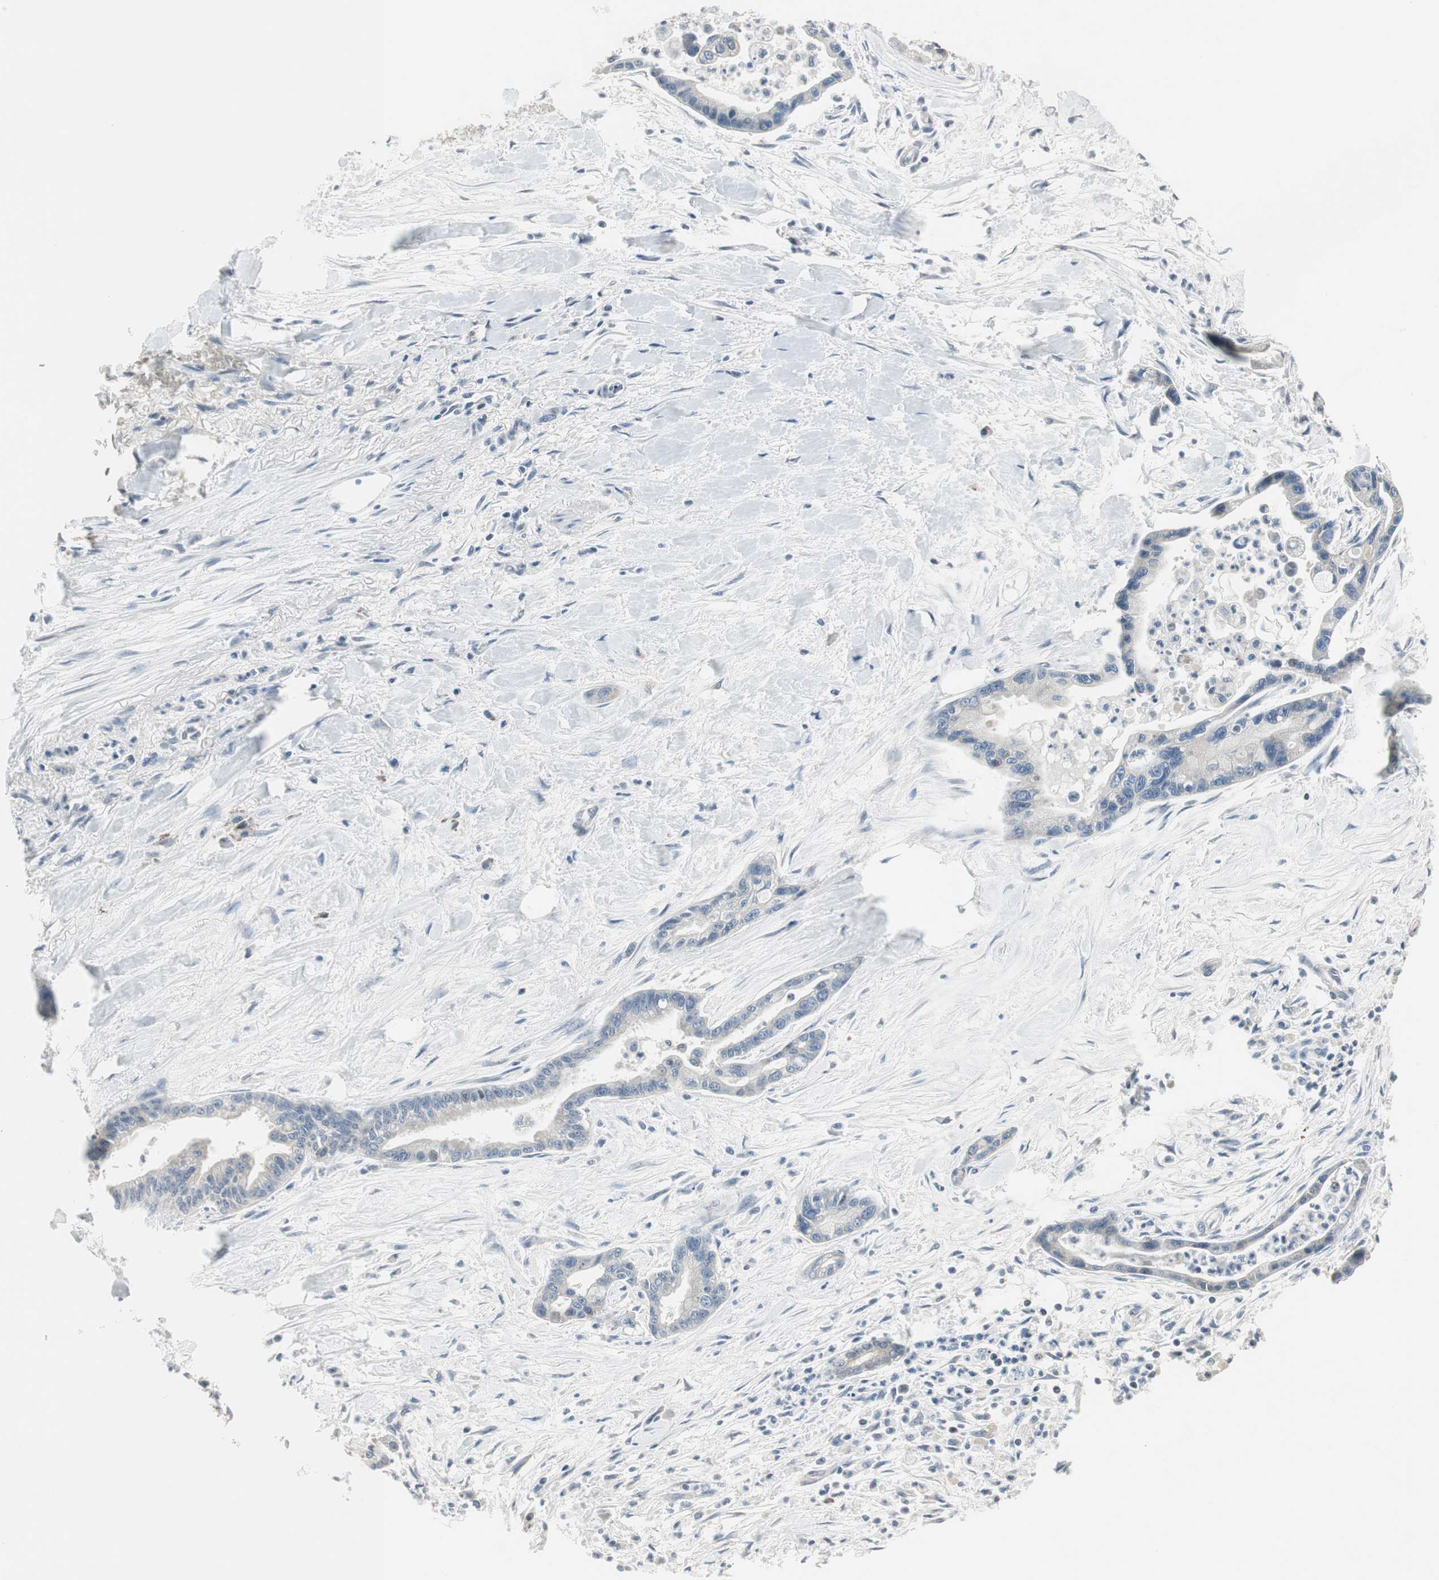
{"staining": {"intensity": "negative", "quantity": "none", "location": "none"}, "tissue": "pancreatic cancer", "cell_type": "Tumor cells", "image_type": "cancer", "snomed": [{"axis": "morphology", "description": "Adenocarcinoma, NOS"}, {"axis": "topography", "description": "Pancreas"}], "caption": "High magnification brightfield microscopy of pancreatic adenocarcinoma stained with DAB (3,3'-diaminobenzidine) (brown) and counterstained with hematoxylin (blue): tumor cells show no significant expression.", "gene": "CCT5", "patient": {"sex": "male", "age": 70}}